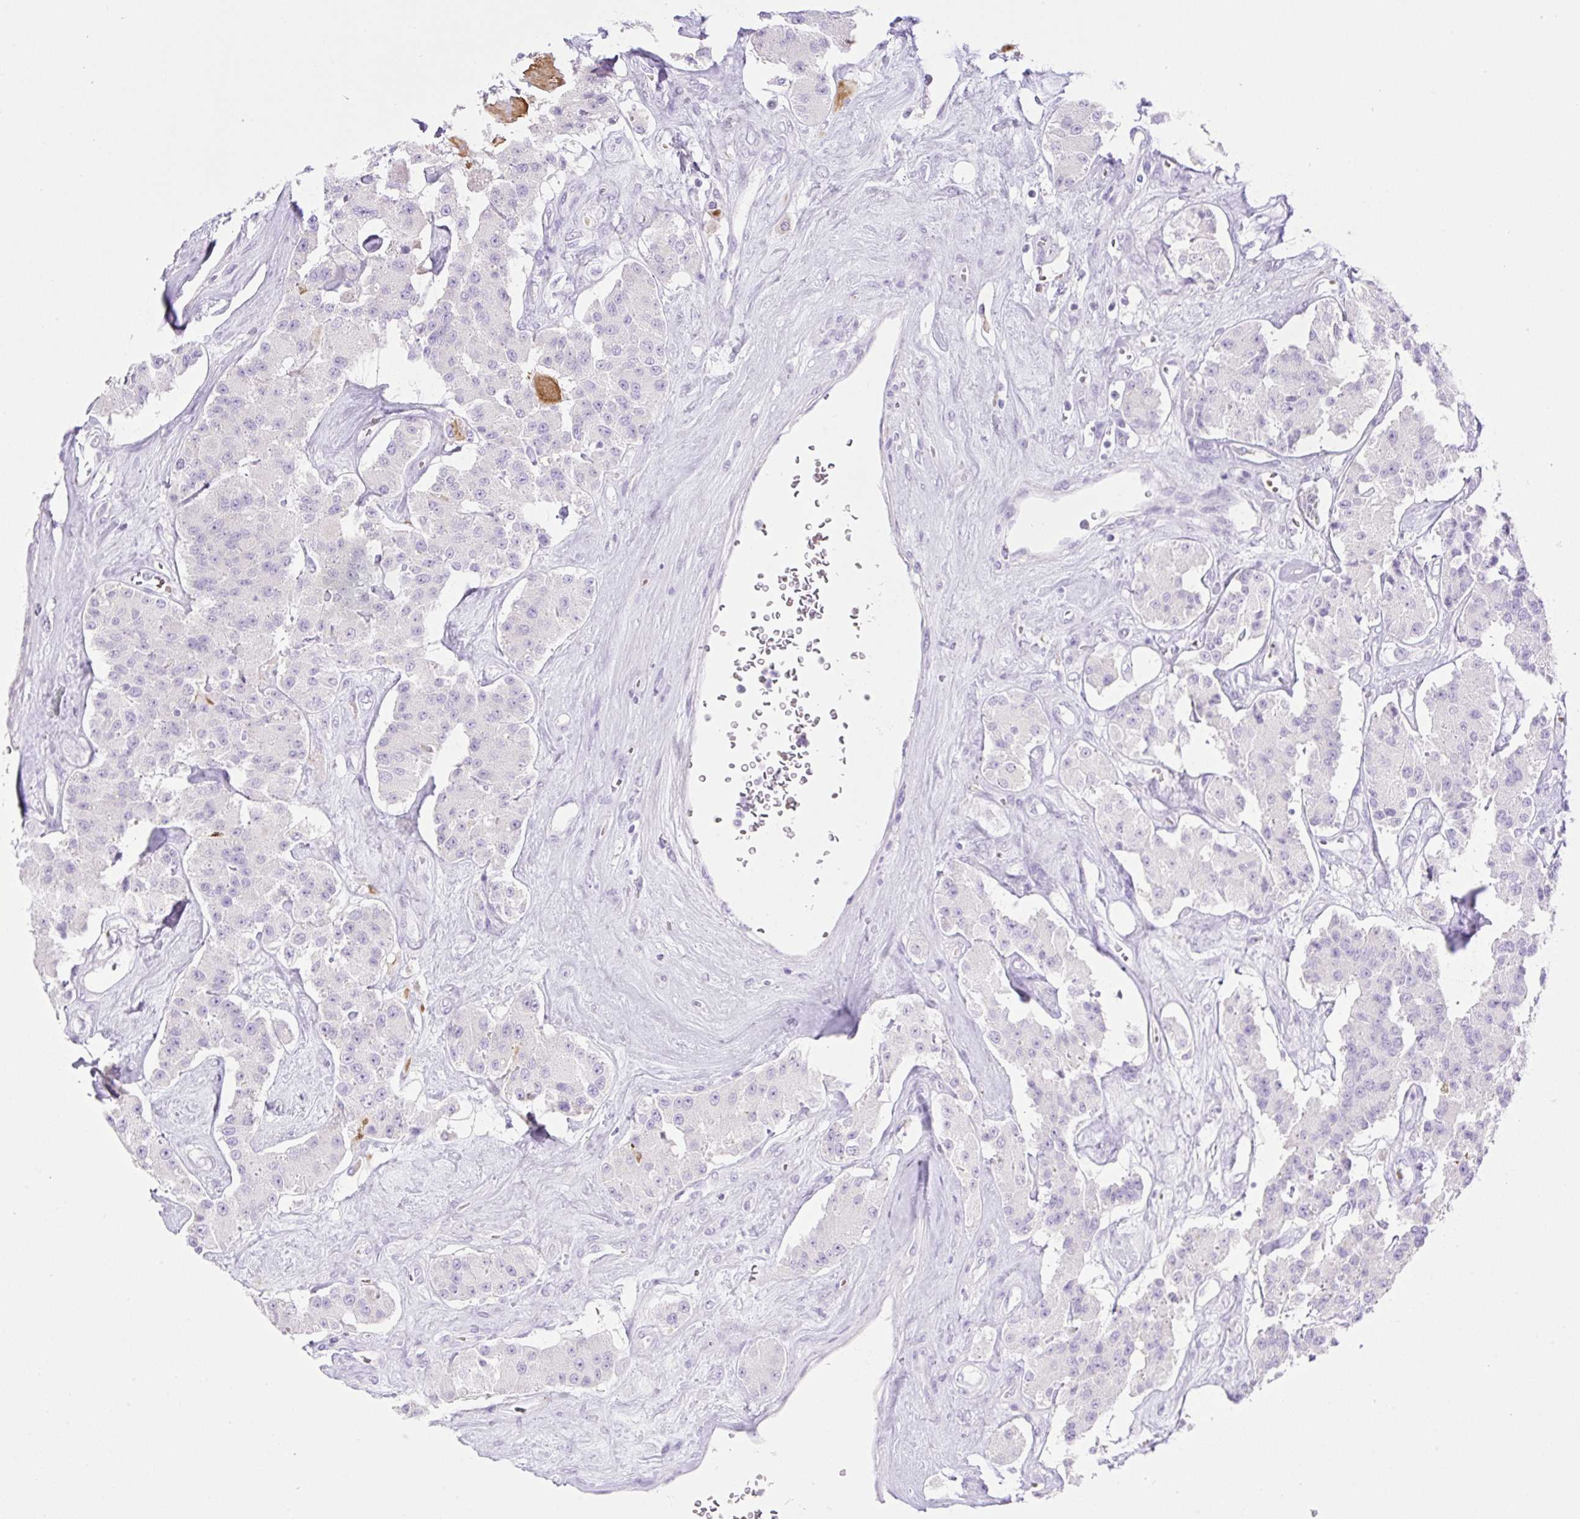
{"staining": {"intensity": "negative", "quantity": "none", "location": "none"}, "tissue": "carcinoid", "cell_type": "Tumor cells", "image_type": "cancer", "snomed": [{"axis": "morphology", "description": "Carcinoid, malignant, NOS"}, {"axis": "topography", "description": "Pancreas"}], "caption": "A photomicrograph of malignant carcinoid stained for a protein demonstrates no brown staining in tumor cells.", "gene": "CDX1", "patient": {"sex": "male", "age": 41}}